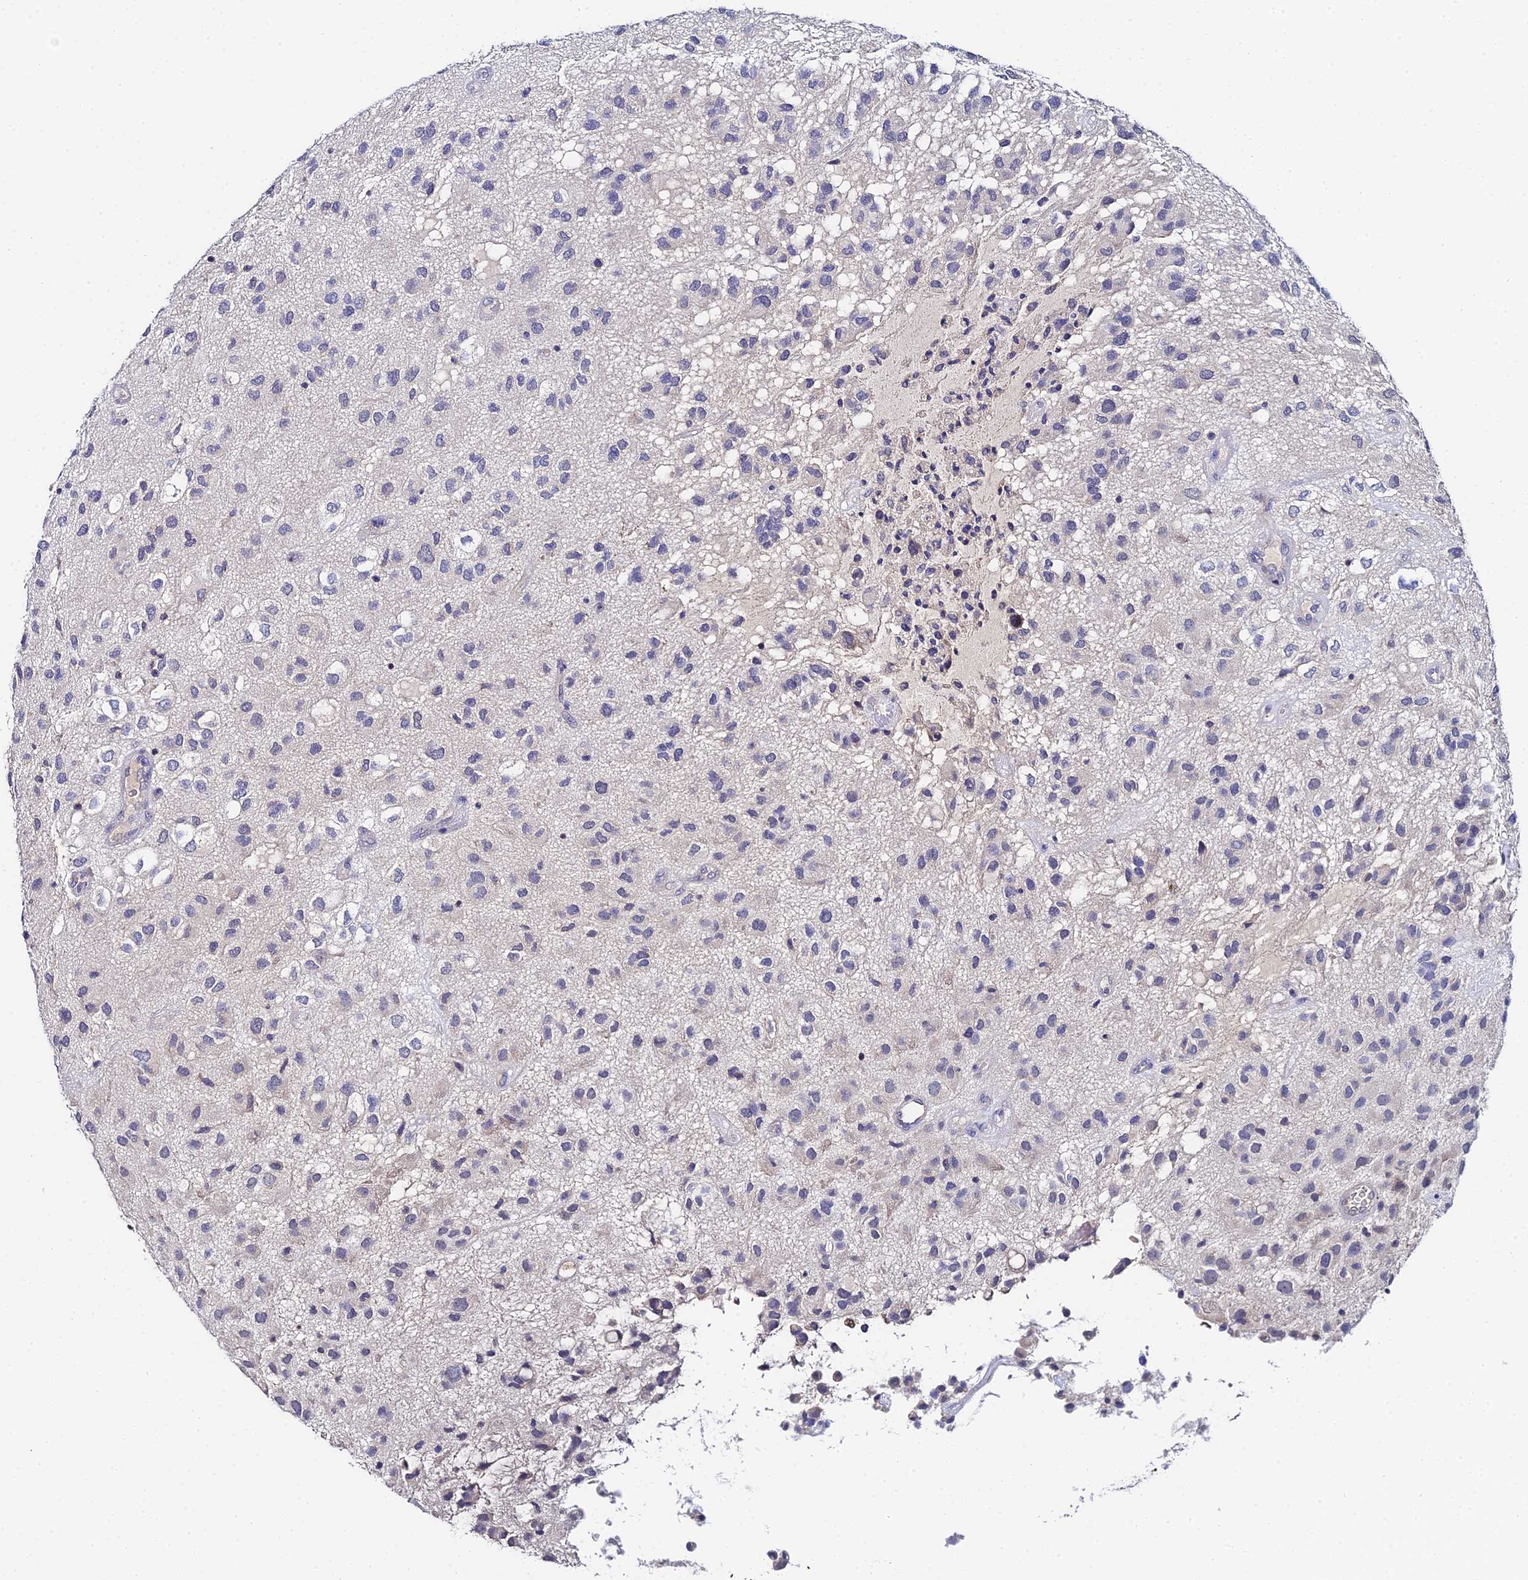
{"staining": {"intensity": "negative", "quantity": "none", "location": "none"}, "tissue": "glioma", "cell_type": "Tumor cells", "image_type": "cancer", "snomed": [{"axis": "morphology", "description": "Glioma, malignant, Low grade"}, {"axis": "topography", "description": "Brain"}], "caption": "Tumor cells show no significant protein staining in glioma.", "gene": "UBE2L3", "patient": {"sex": "male", "age": 66}}